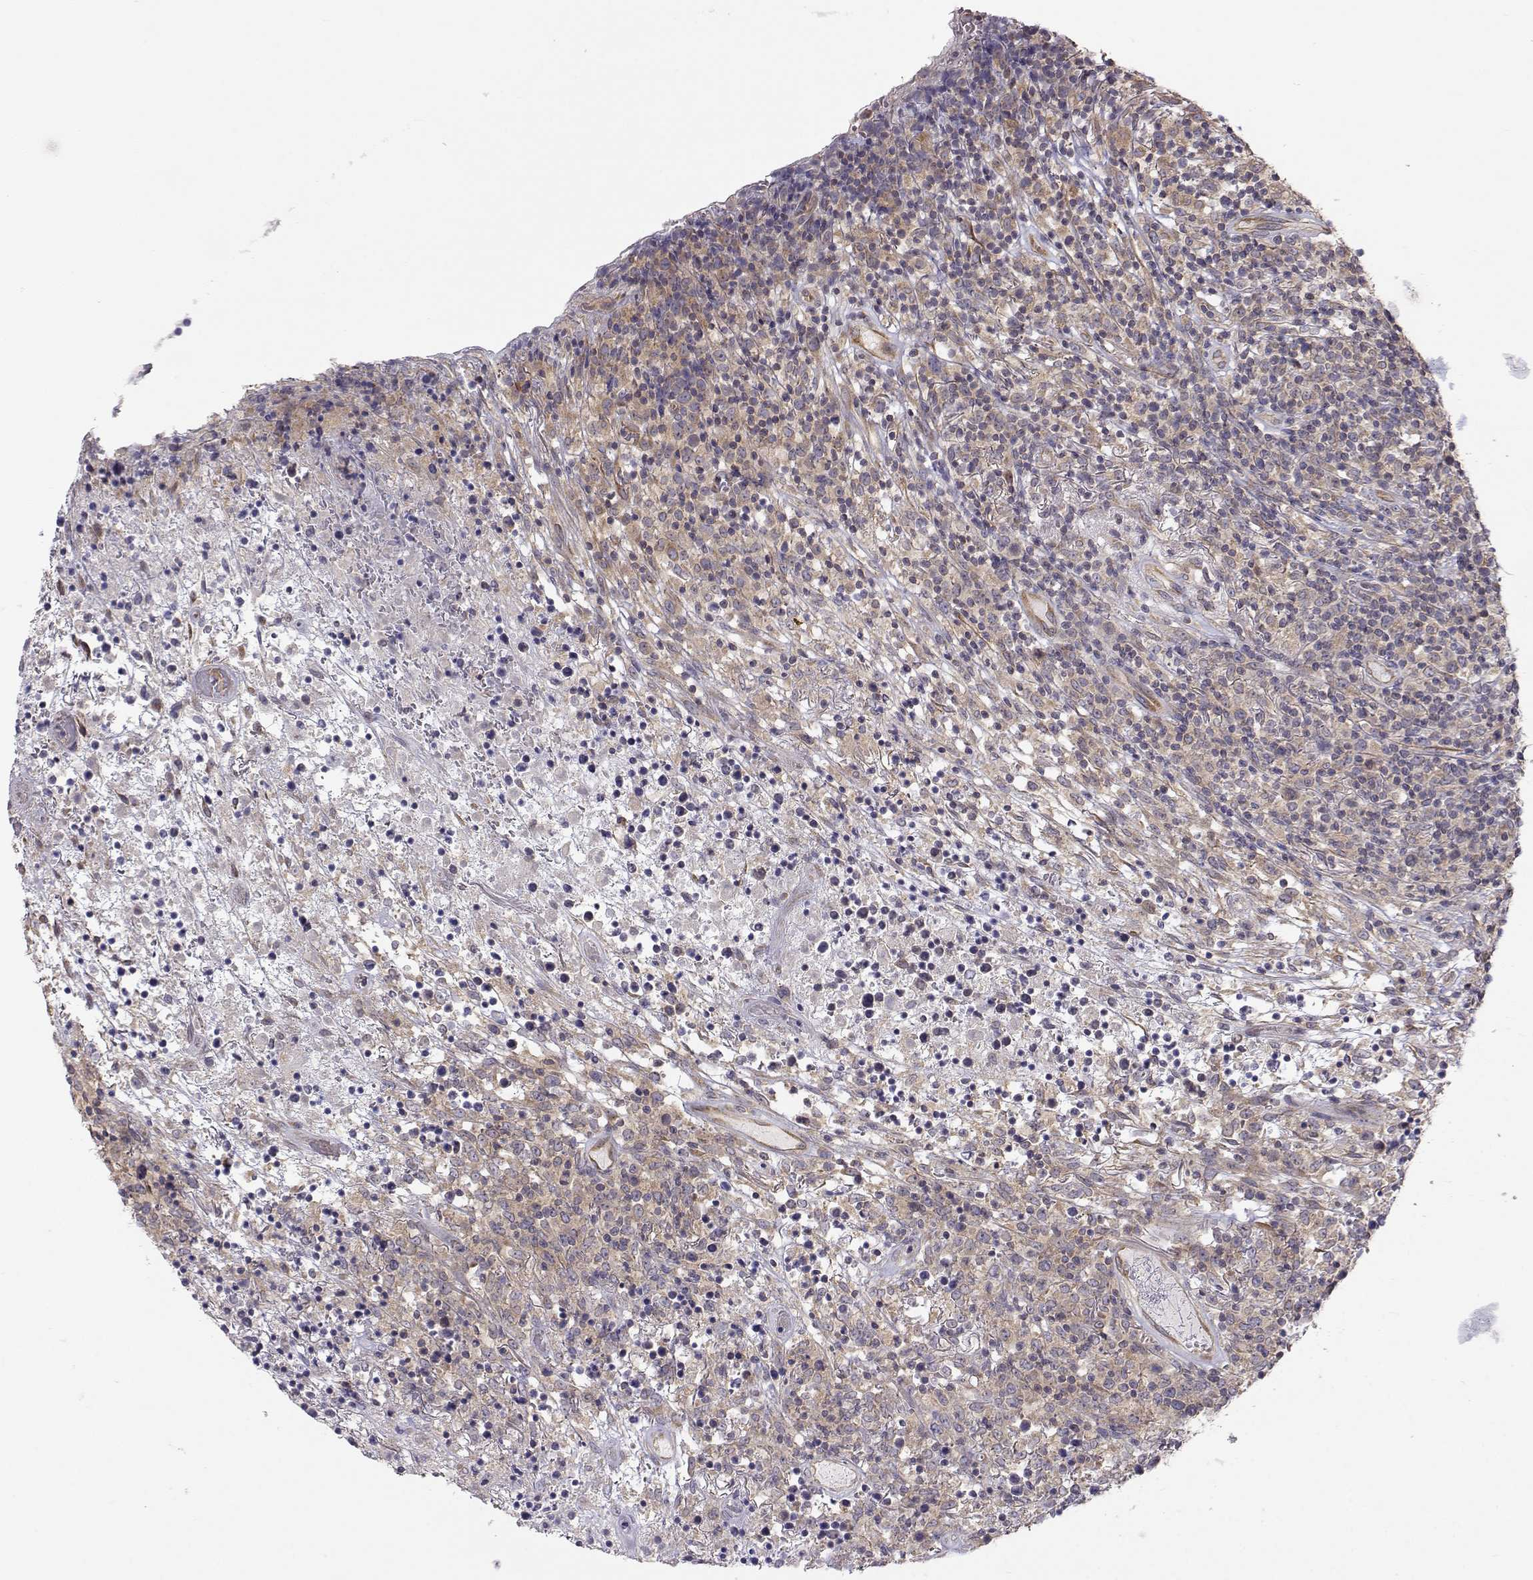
{"staining": {"intensity": "weak", "quantity": ">75%", "location": "cytoplasmic/membranous"}, "tissue": "lymphoma", "cell_type": "Tumor cells", "image_type": "cancer", "snomed": [{"axis": "morphology", "description": "Malignant lymphoma, non-Hodgkin's type, High grade"}, {"axis": "topography", "description": "Lung"}], "caption": "This is a micrograph of immunohistochemistry staining of malignant lymphoma, non-Hodgkin's type (high-grade), which shows weak expression in the cytoplasmic/membranous of tumor cells.", "gene": "PAIP1", "patient": {"sex": "male", "age": 79}}